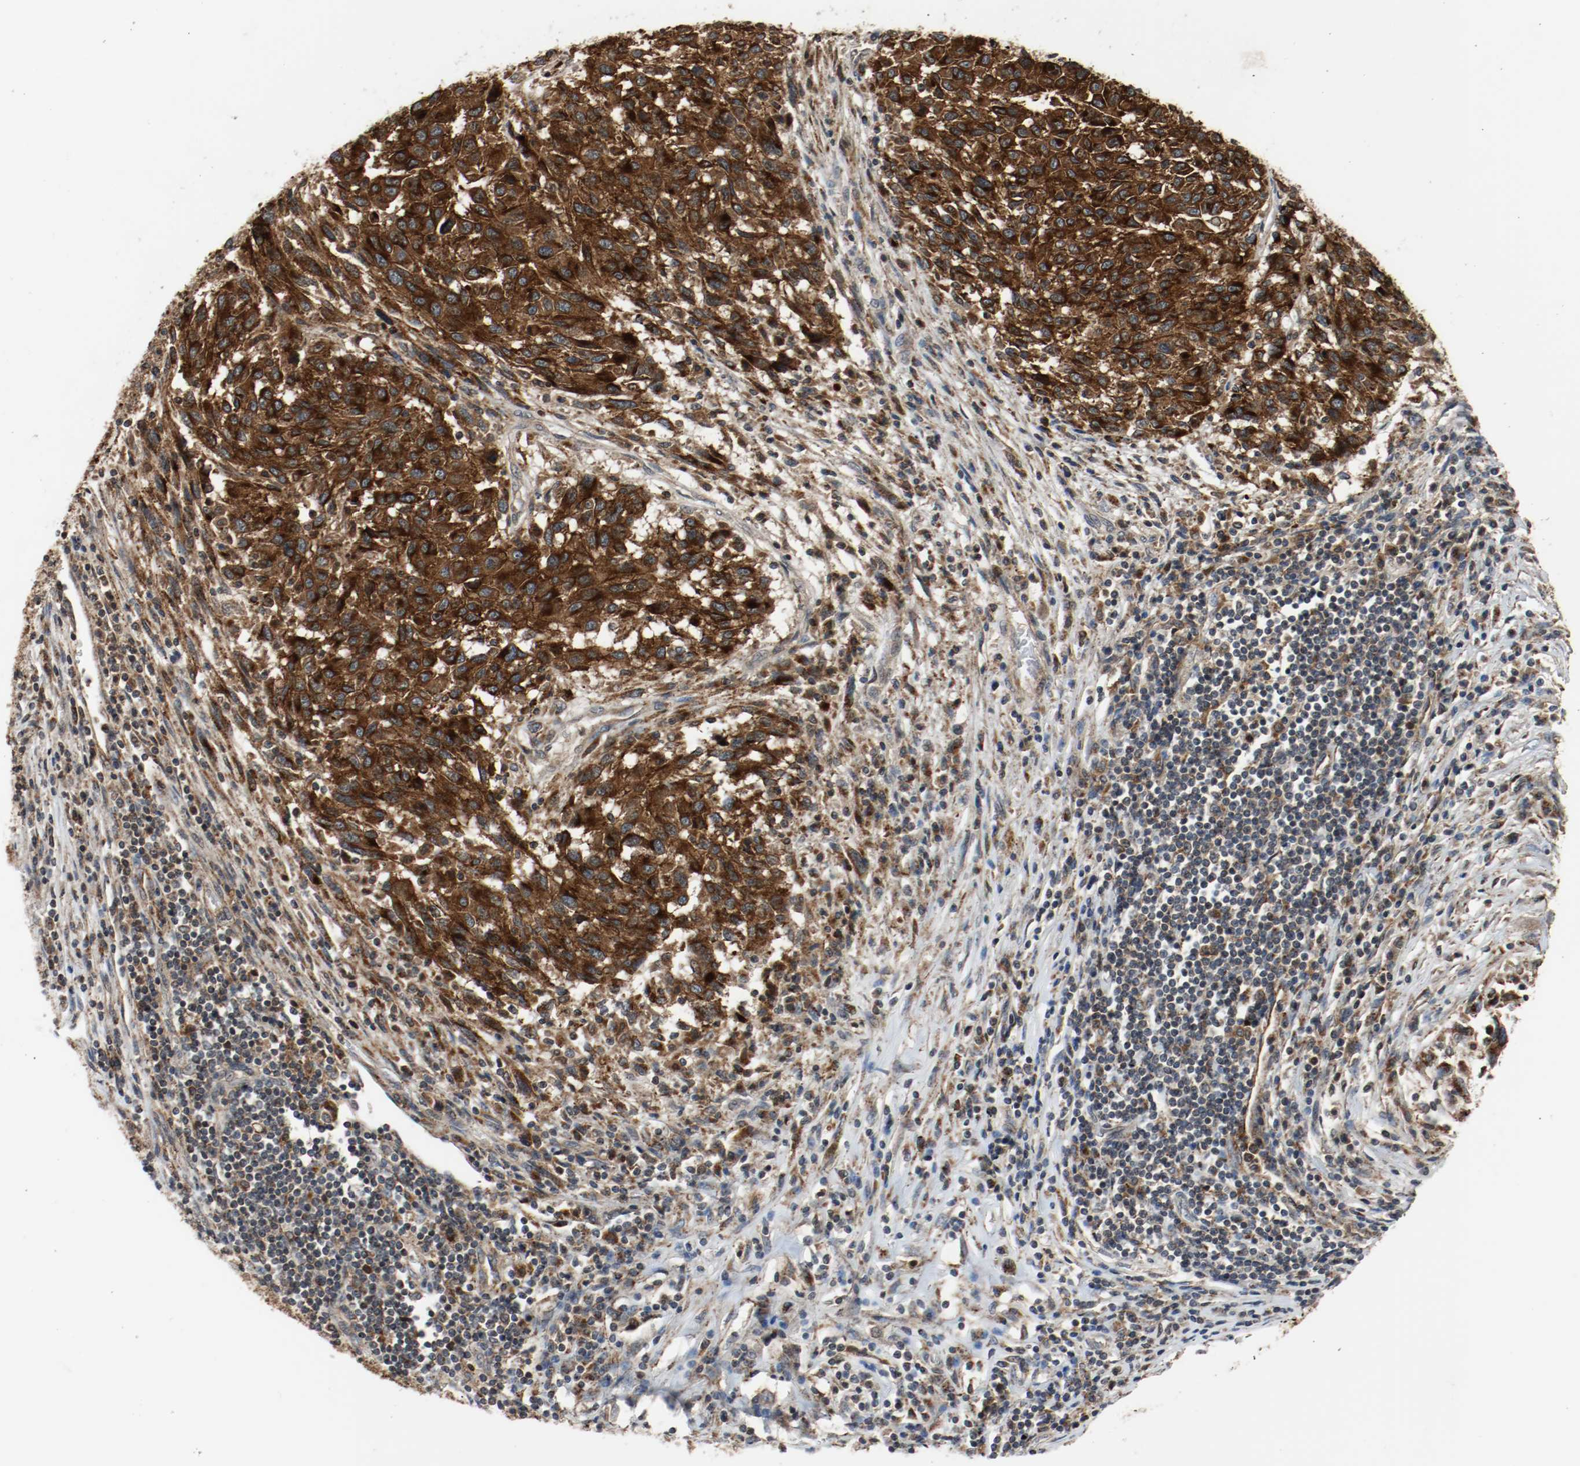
{"staining": {"intensity": "strong", "quantity": ">75%", "location": "cytoplasmic/membranous"}, "tissue": "melanoma", "cell_type": "Tumor cells", "image_type": "cancer", "snomed": [{"axis": "morphology", "description": "Malignant melanoma, Metastatic site"}, {"axis": "topography", "description": "Lymph node"}], "caption": "About >75% of tumor cells in human malignant melanoma (metastatic site) reveal strong cytoplasmic/membranous protein expression as visualized by brown immunohistochemical staining.", "gene": "LAMP2", "patient": {"sex": "male", "age": 61}}